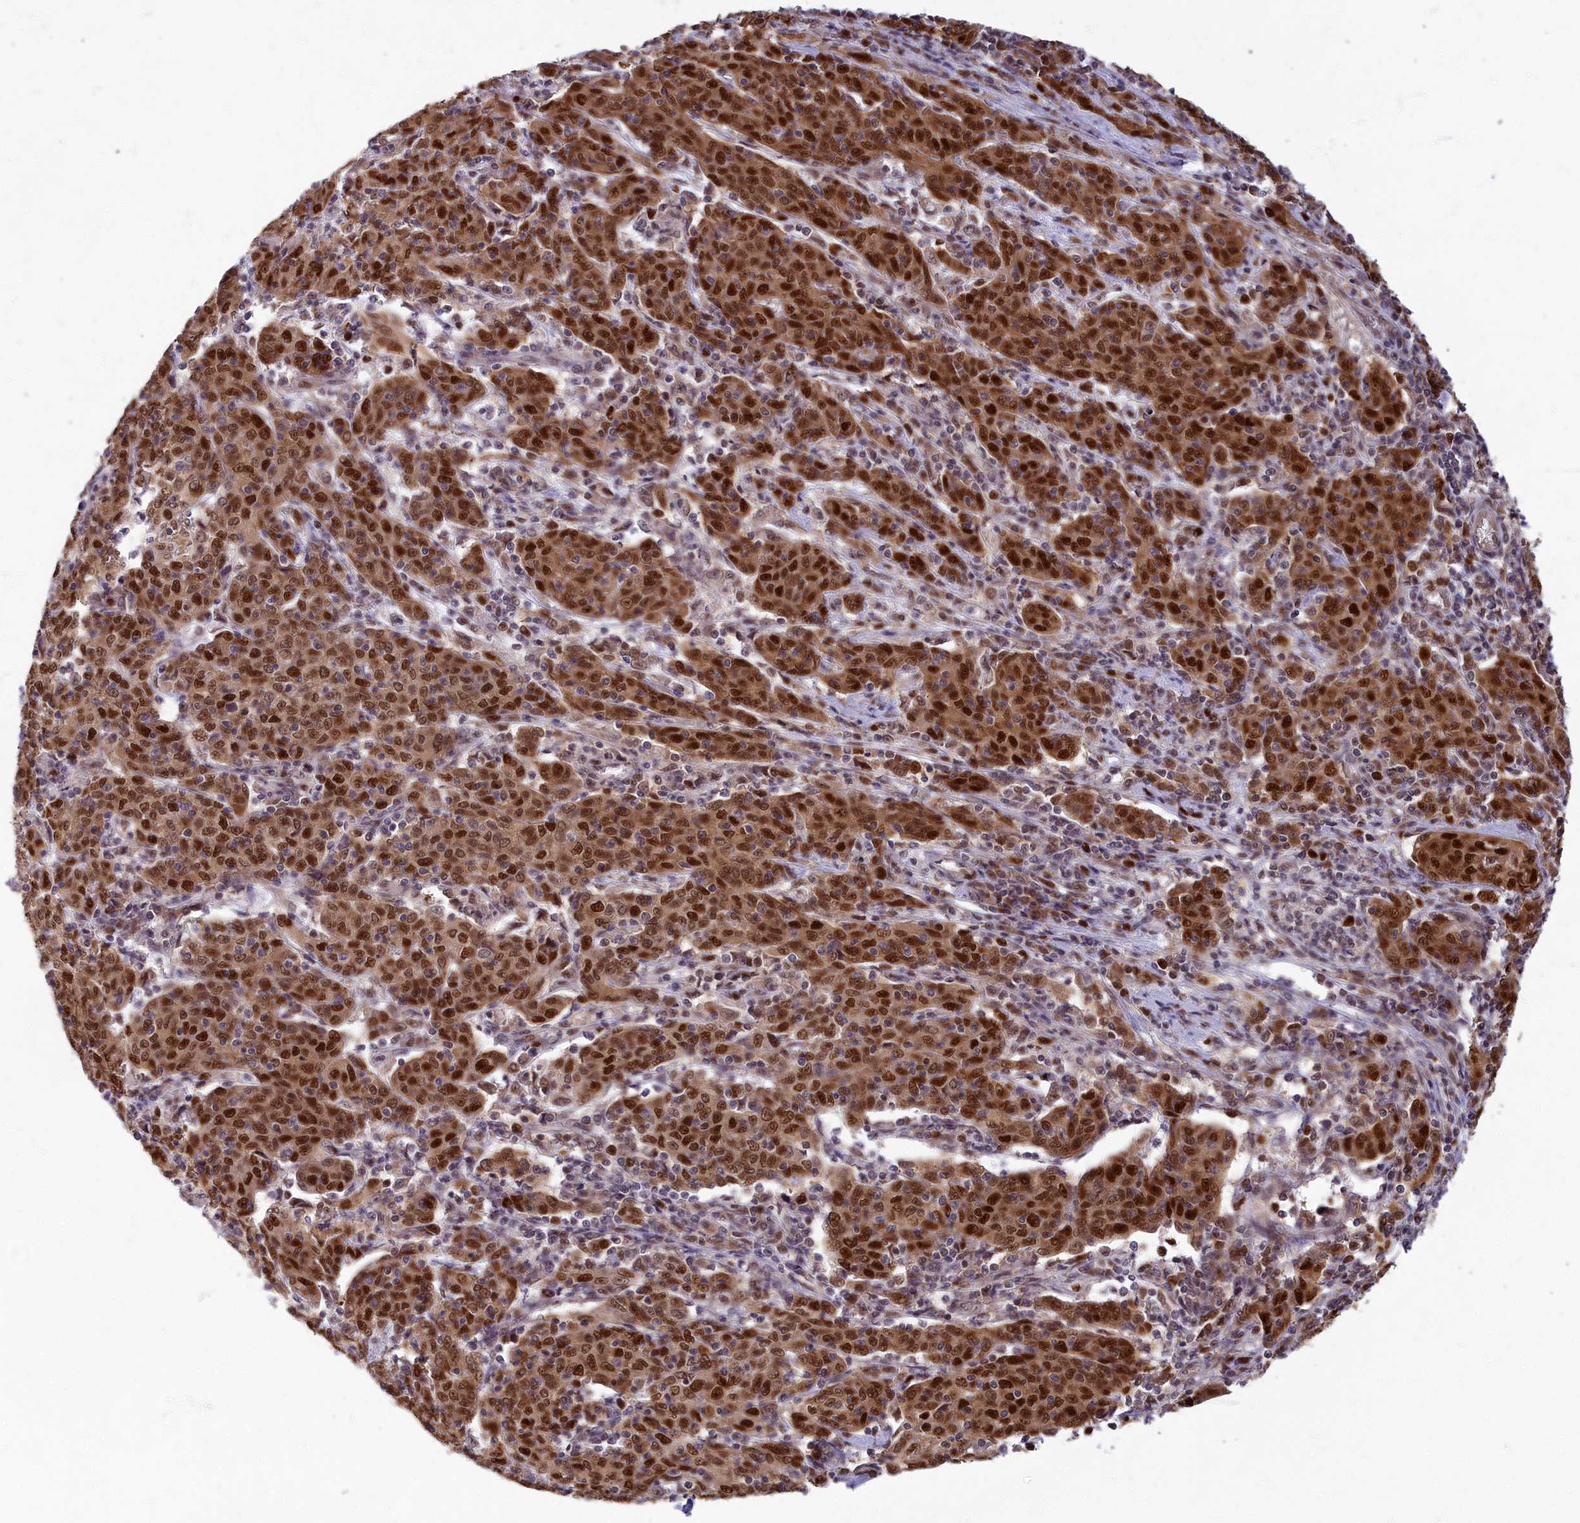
{"staining": {"intensity": "strong", "quantity": ">75%", "location": "nuclear"}, "tissue": "cervical cancer", "cell_type": "Tumor cells", "image_type": "cancer", "snomed": [{"axis": "morphology", "description": "Squamous cell carcinoma, NOS"}, {"axis": "topography", "description": "Cervix"}], "caption": "There is high levels of strong nuclear positivity in tumor cells of cervical cancer, as demonstrated by immunohistochemical staining (brown color).", "gene": "EARS2", "patient": {"sex": "female", "age": 67}}